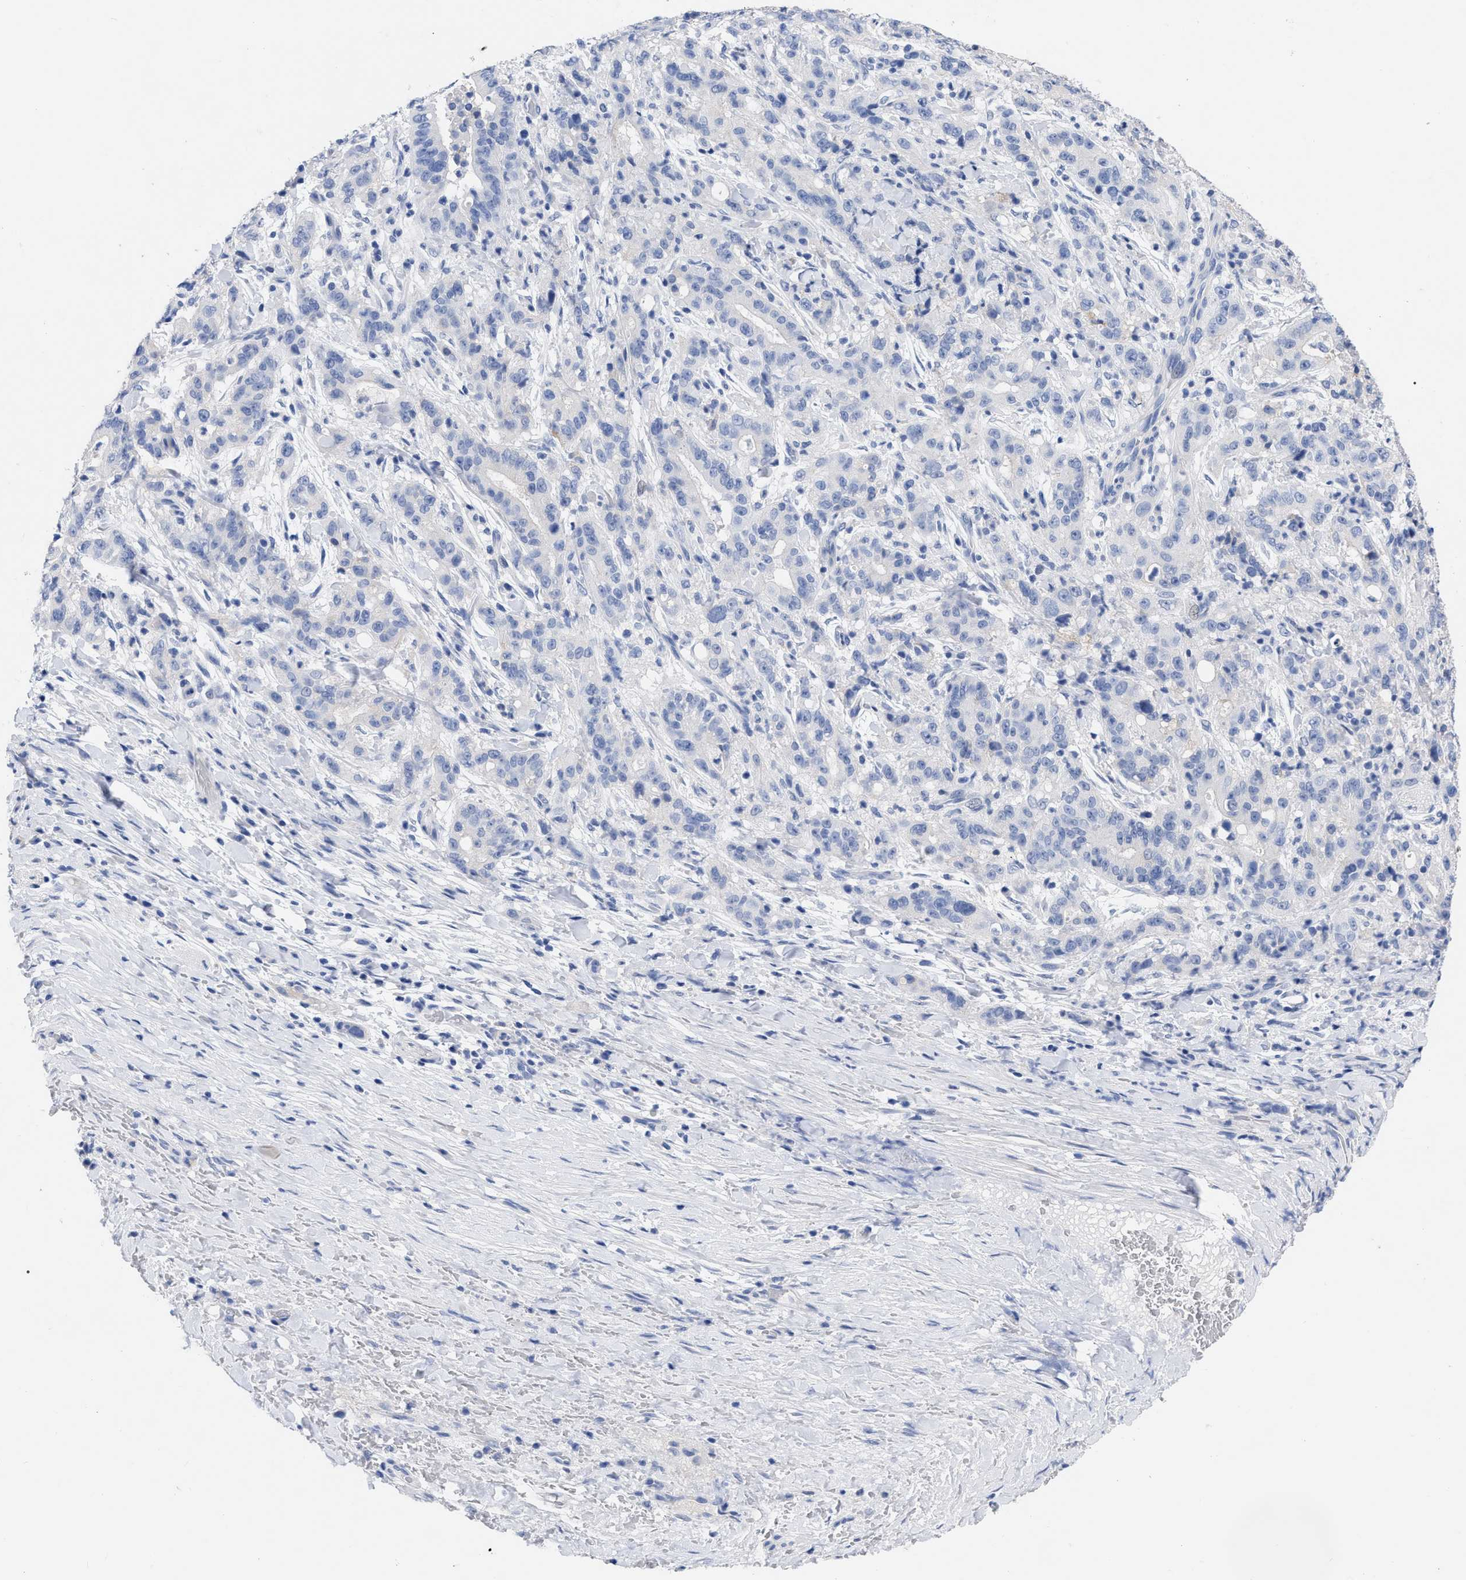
{"staining": {"intensity": "negative", "quantity": "none", "location": "none"}, "tissue": "liver cancer", "cell_type": "Tumor cells", "image_type": "cancer", "snomed": [{"axis": "morphology", "description": "Cholangiocarcinoma"}, {"axis": "topography", "description": "Liver"}], "caption": "IHC of human cholangiocarcinoma (liver) exhibits no staining in tumor cells. (DAB (3,3'-diaminobenzidine) immunohistochemistry (IHC), high magnification).", "gene": "ANXA13", "patient": {"sex": "female", "age": 38}}